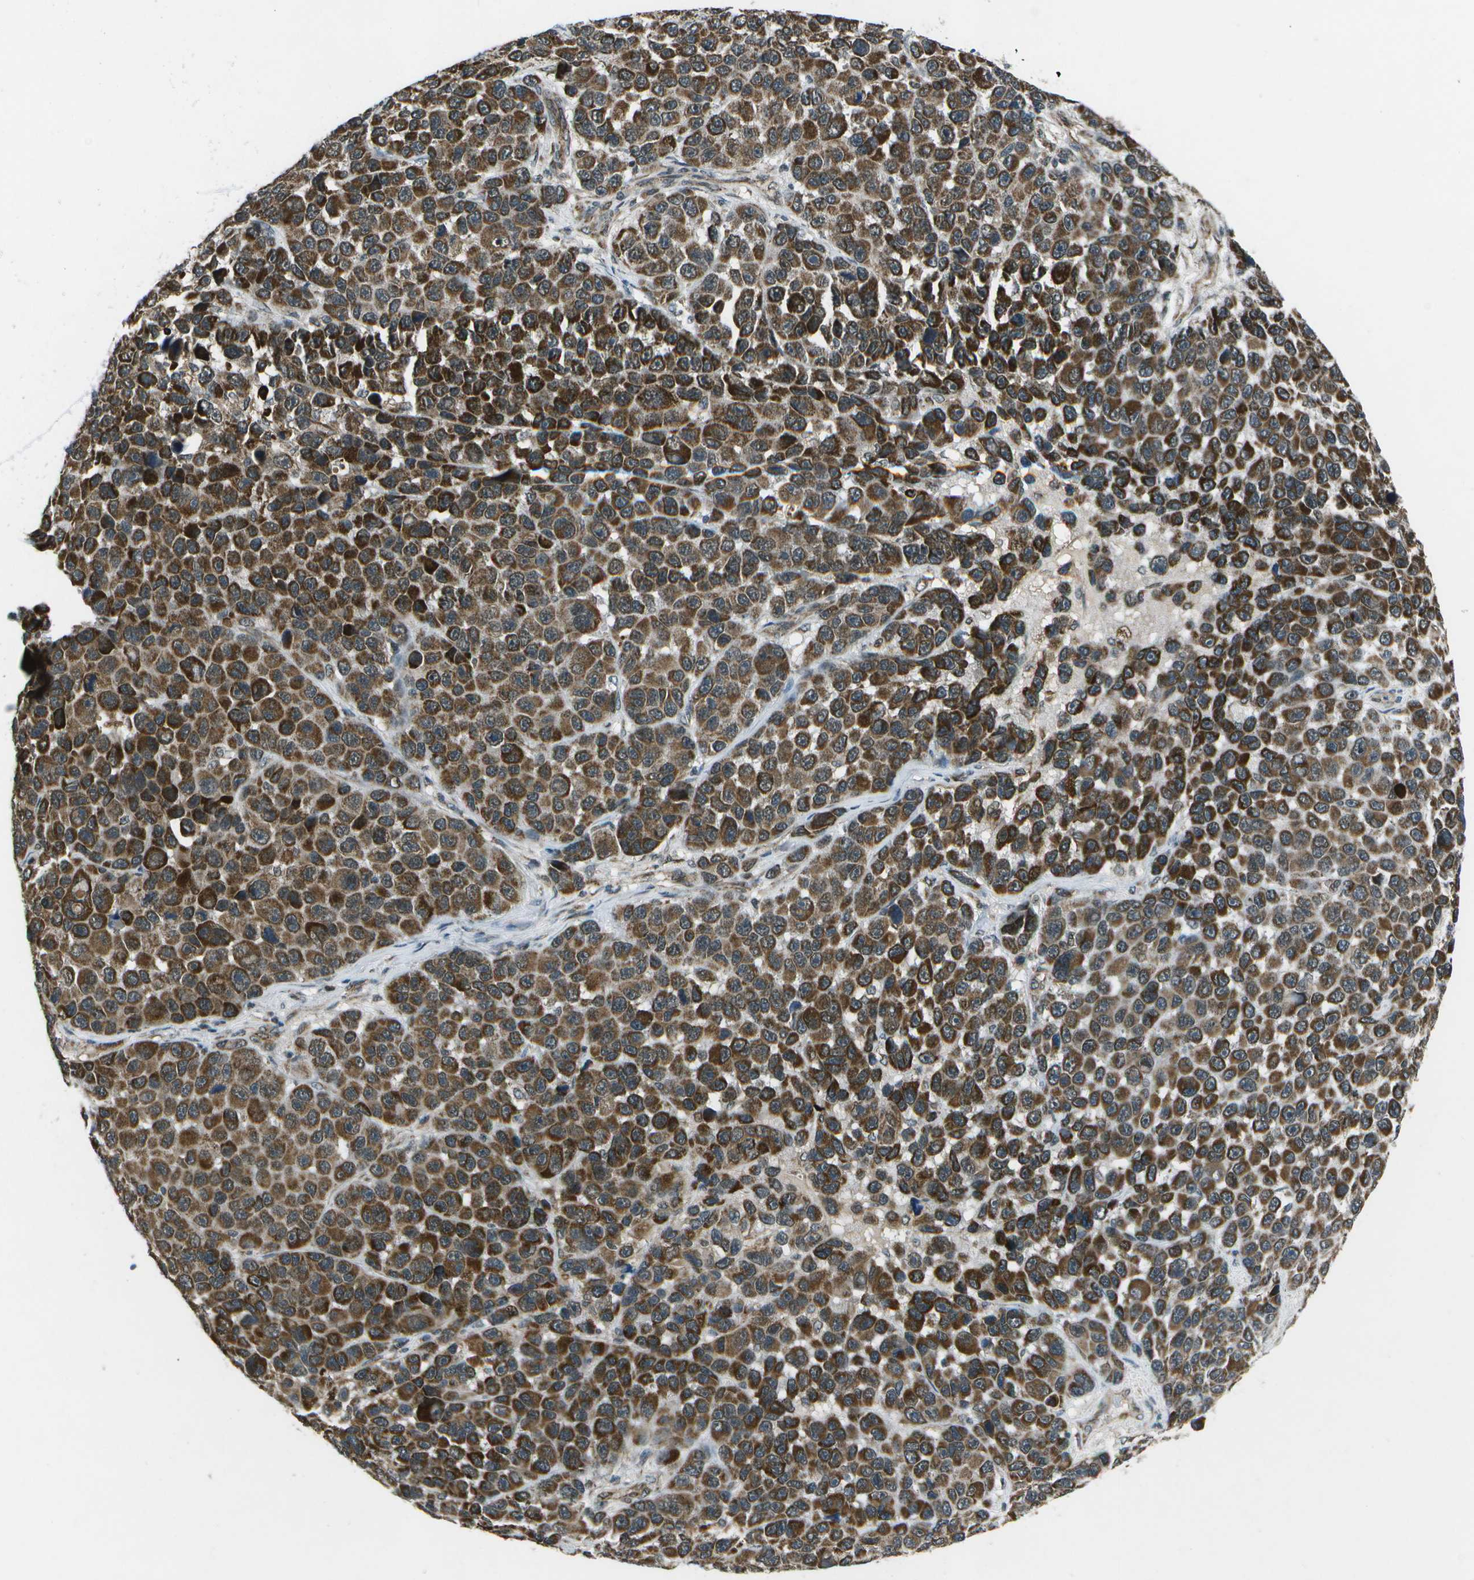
{"staining": {"intensity": "strong", "quantity": ">75%", "location": "cytoplasmic/membranous"}, "tissue": "melanoma", "cell_type": "Tumor cells", "image_type": "cancer", "snomed": [{"axis": "morphology", "description": "Malignant melanoma, NOS"}, {"axis": "topography", "description": "Skin"}], "caption": "Melanoma stained for a protein shows strong cytoplasmic/membranous positivity in tumor cells.", "gene": "EIF2AK1", "patient": {"sex": "male", "age": 53}}